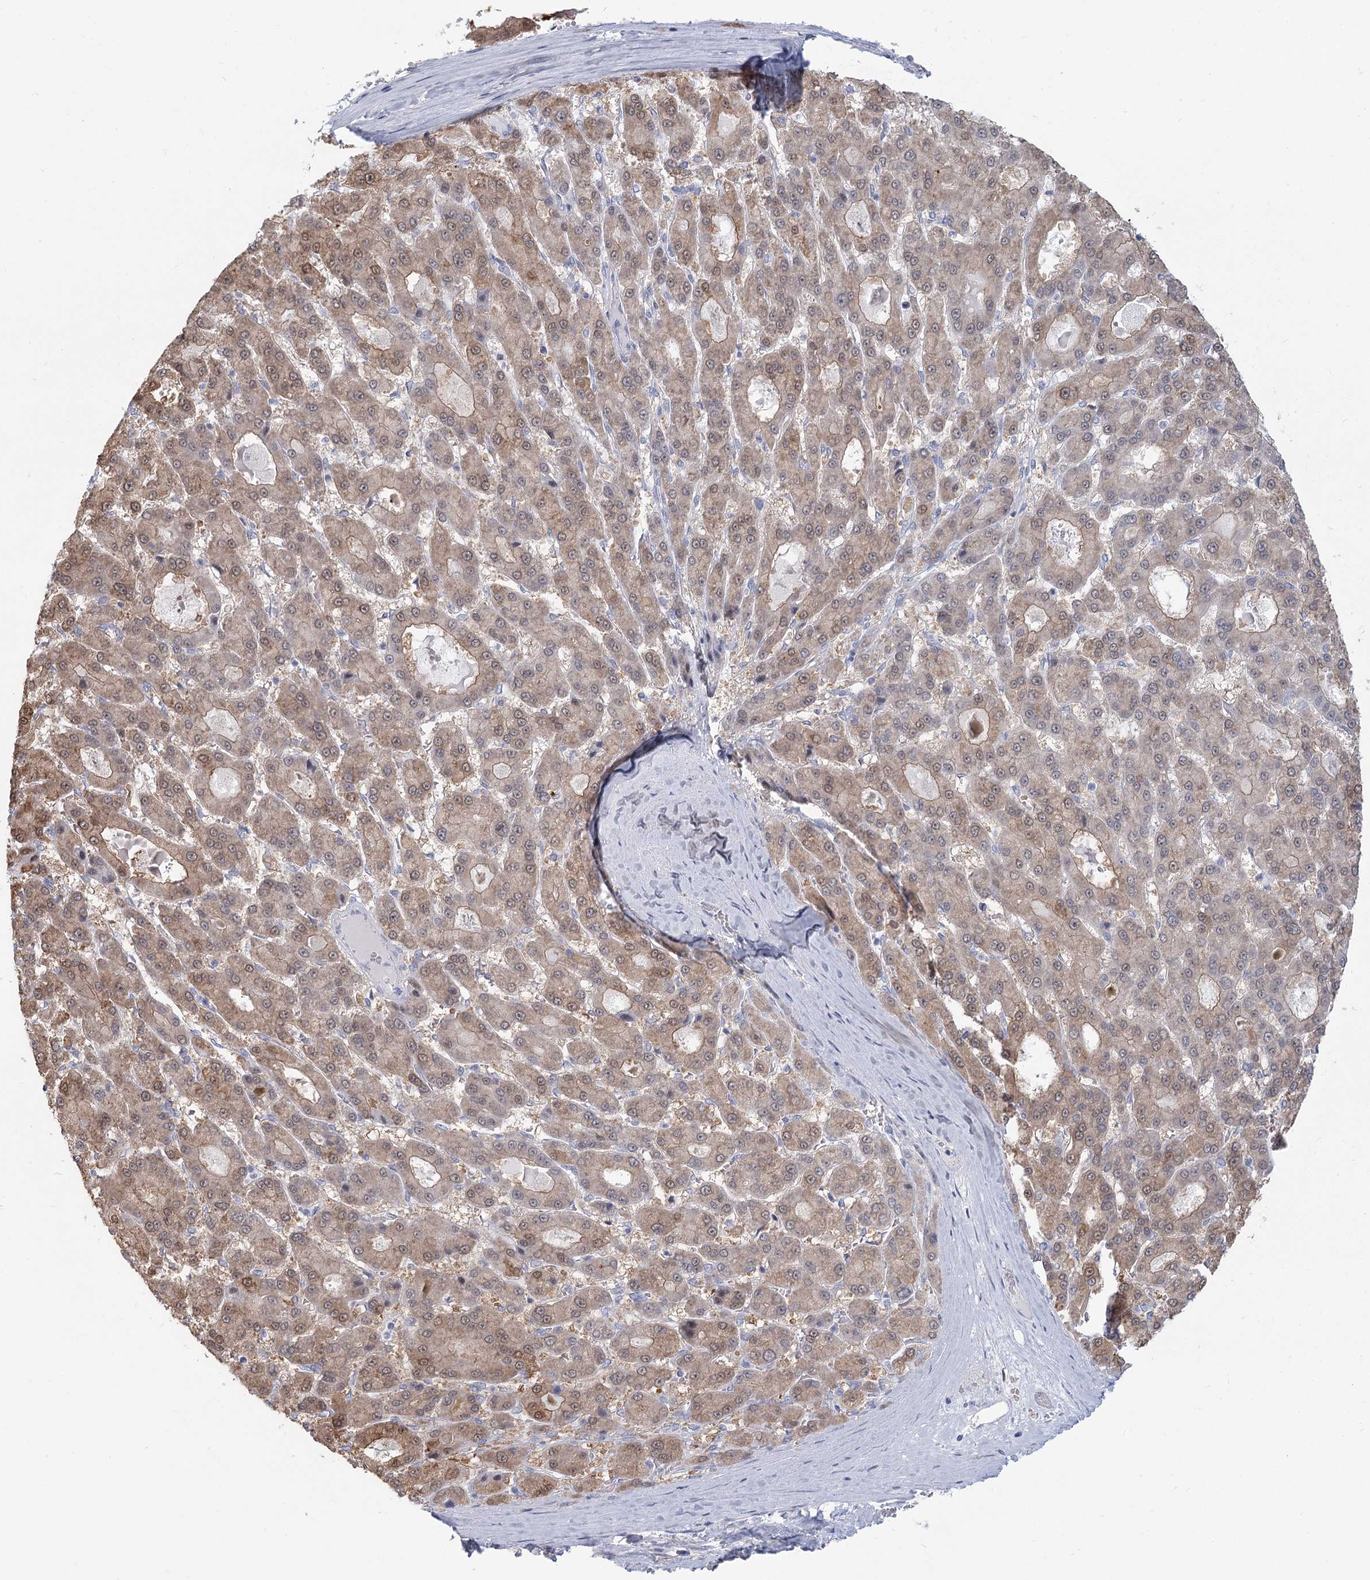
{"staining": {"intensity": "weak", "quantity": ">75%", "location": "cytoplasmic/membranous"}, "tissue": "liver cancer", "cell_type": "Tumor cells", "image_type": "cancer", "snomed": [{"axis": "morphology", "description": "Carcinoma, Hepatocellular, NOS"}, {"axis": "topography", "description": "Liver"}], "caption": "Hepatocellular carcinoma (liver) tissue shows weak cytoplasmic/membranous positivity in about >75% of tumor cells, visualized by immunohistochemistry.", "gene": "CNTLN", "patient": {"sex": "male", "age": 70}}